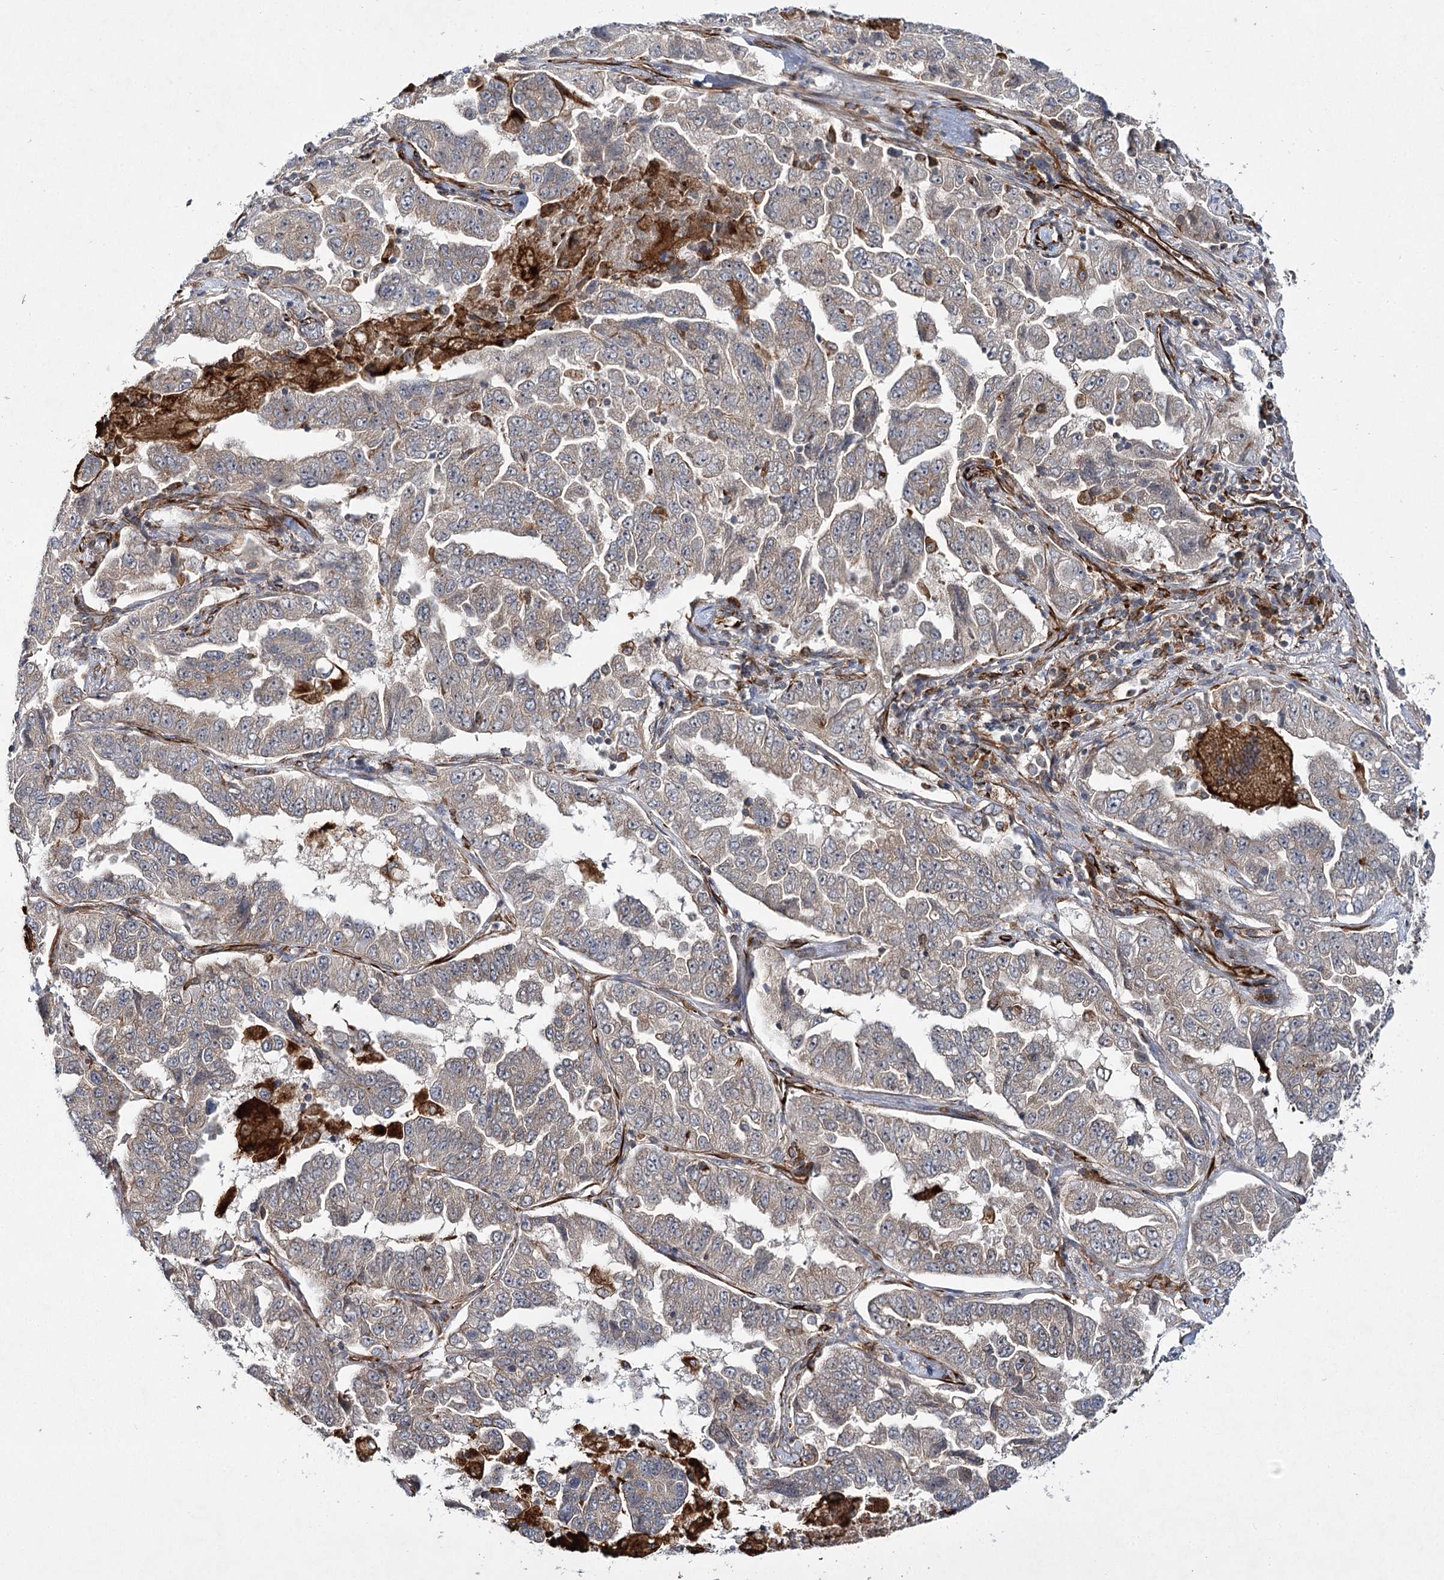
{"staining": {"intensity": "weak", "quantity": "<25%", "location": "cytoplasmic/membranous"}, "tissue": "lung cancer", "cell_type": "Tumor cells", "image_type": "cancer", "snomed": [{"axis": "morphology", "description": "Adenocarcinoma, NOS"}, {"axis": "topography", "description": "Lung"}], "caption": "This is an immunohistochemistry photomicrograph of lung cancer. There is no expression in tumor cells.", "gene": "DPEP2", "patient": {"sex": "female", "age": 51}}